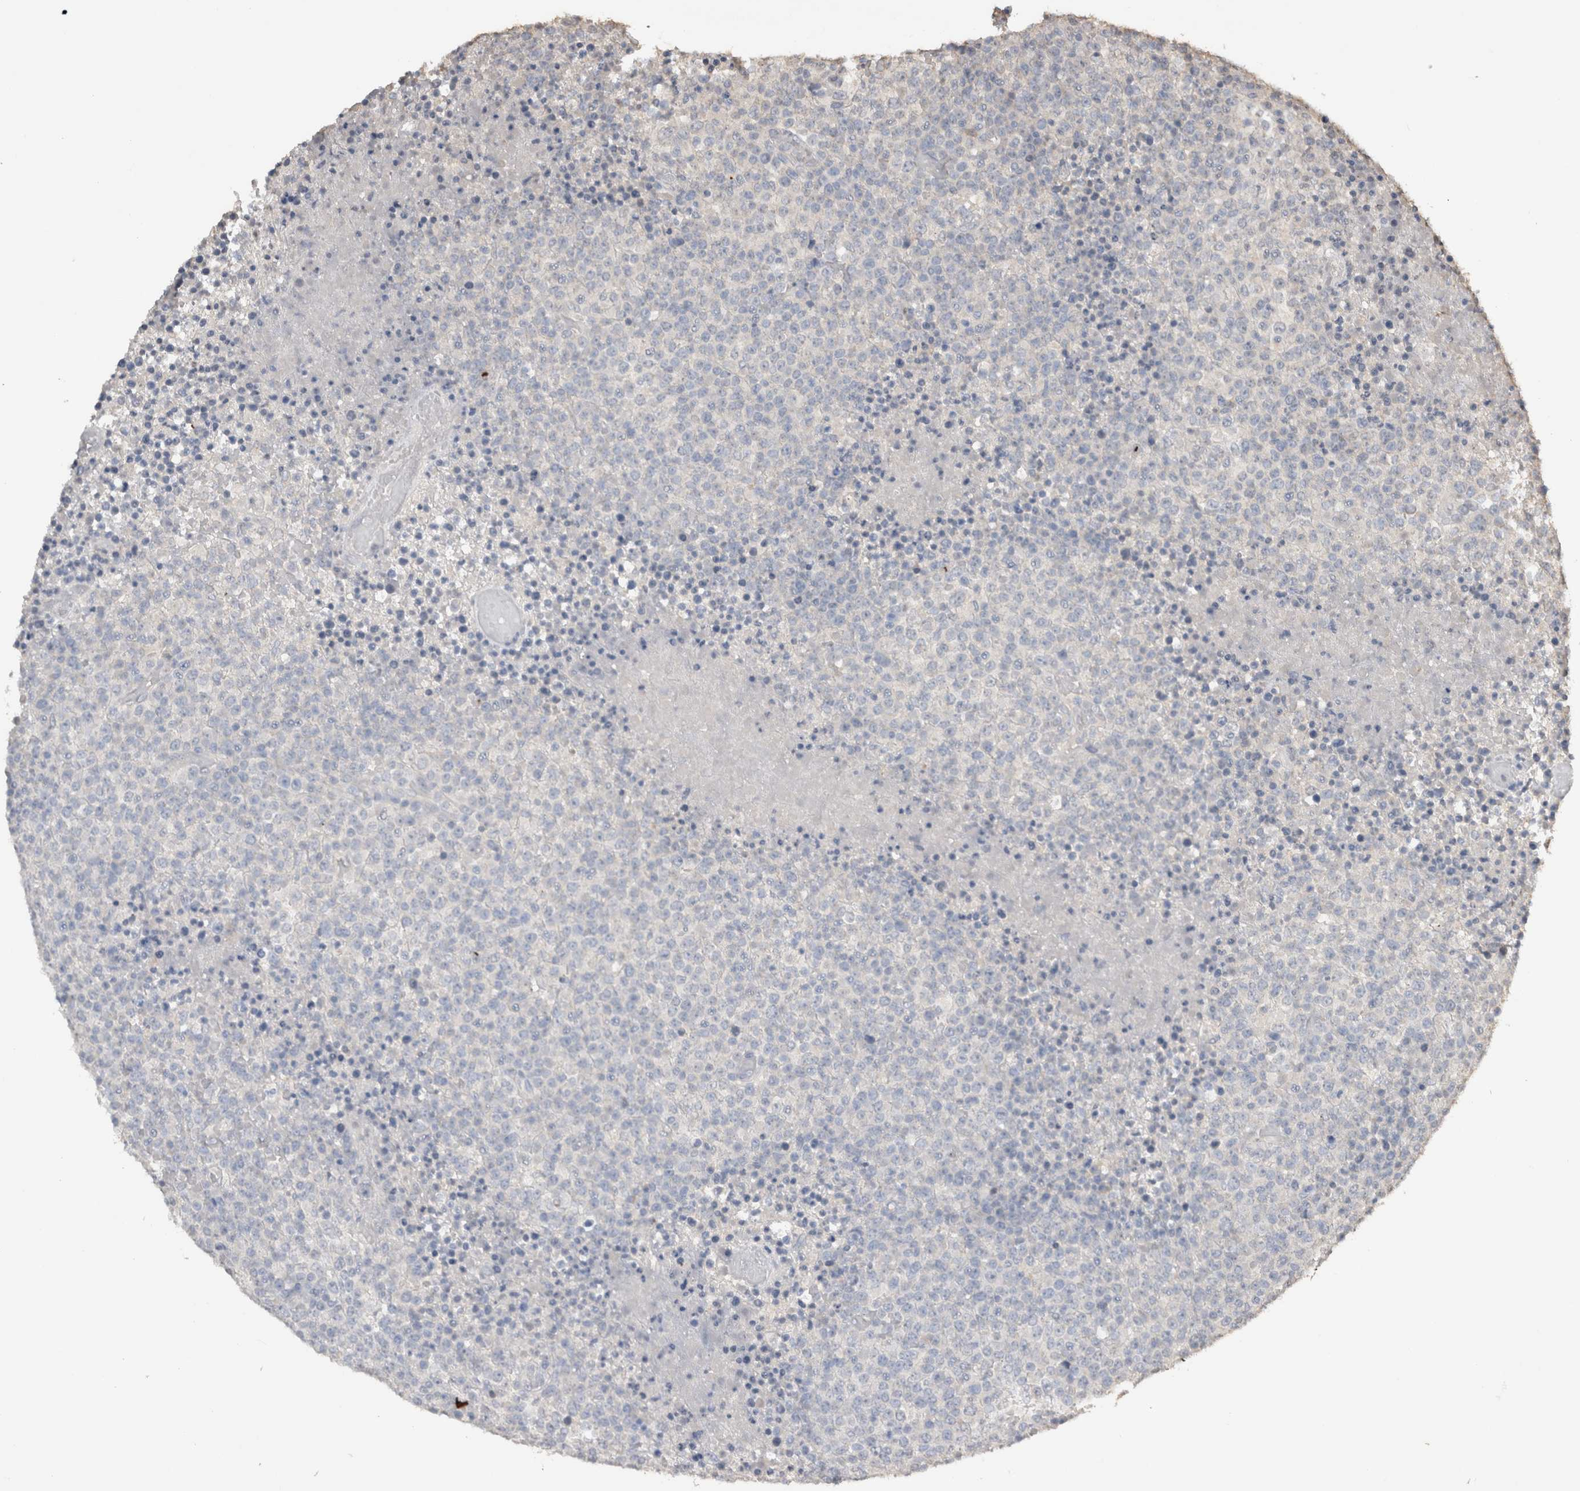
{"staining": {"intensity": "negative", "quantity": "none", "location": "none"}, "tissue": "lymphoma", "cell_type": "Tumor cells", "image_type": "cancer", "snomed": [{"axis": "morphology", "description": "Malignant lymphoma, non-Hodgkin's type, High grade"}, {"axis": "topography", "description": "Lymph node"}], "caption": "There is no significant staining in tumor cells of lymphoma.", "gene": "NAALADL2", "patient": {"sex": "male", "age": 13}}